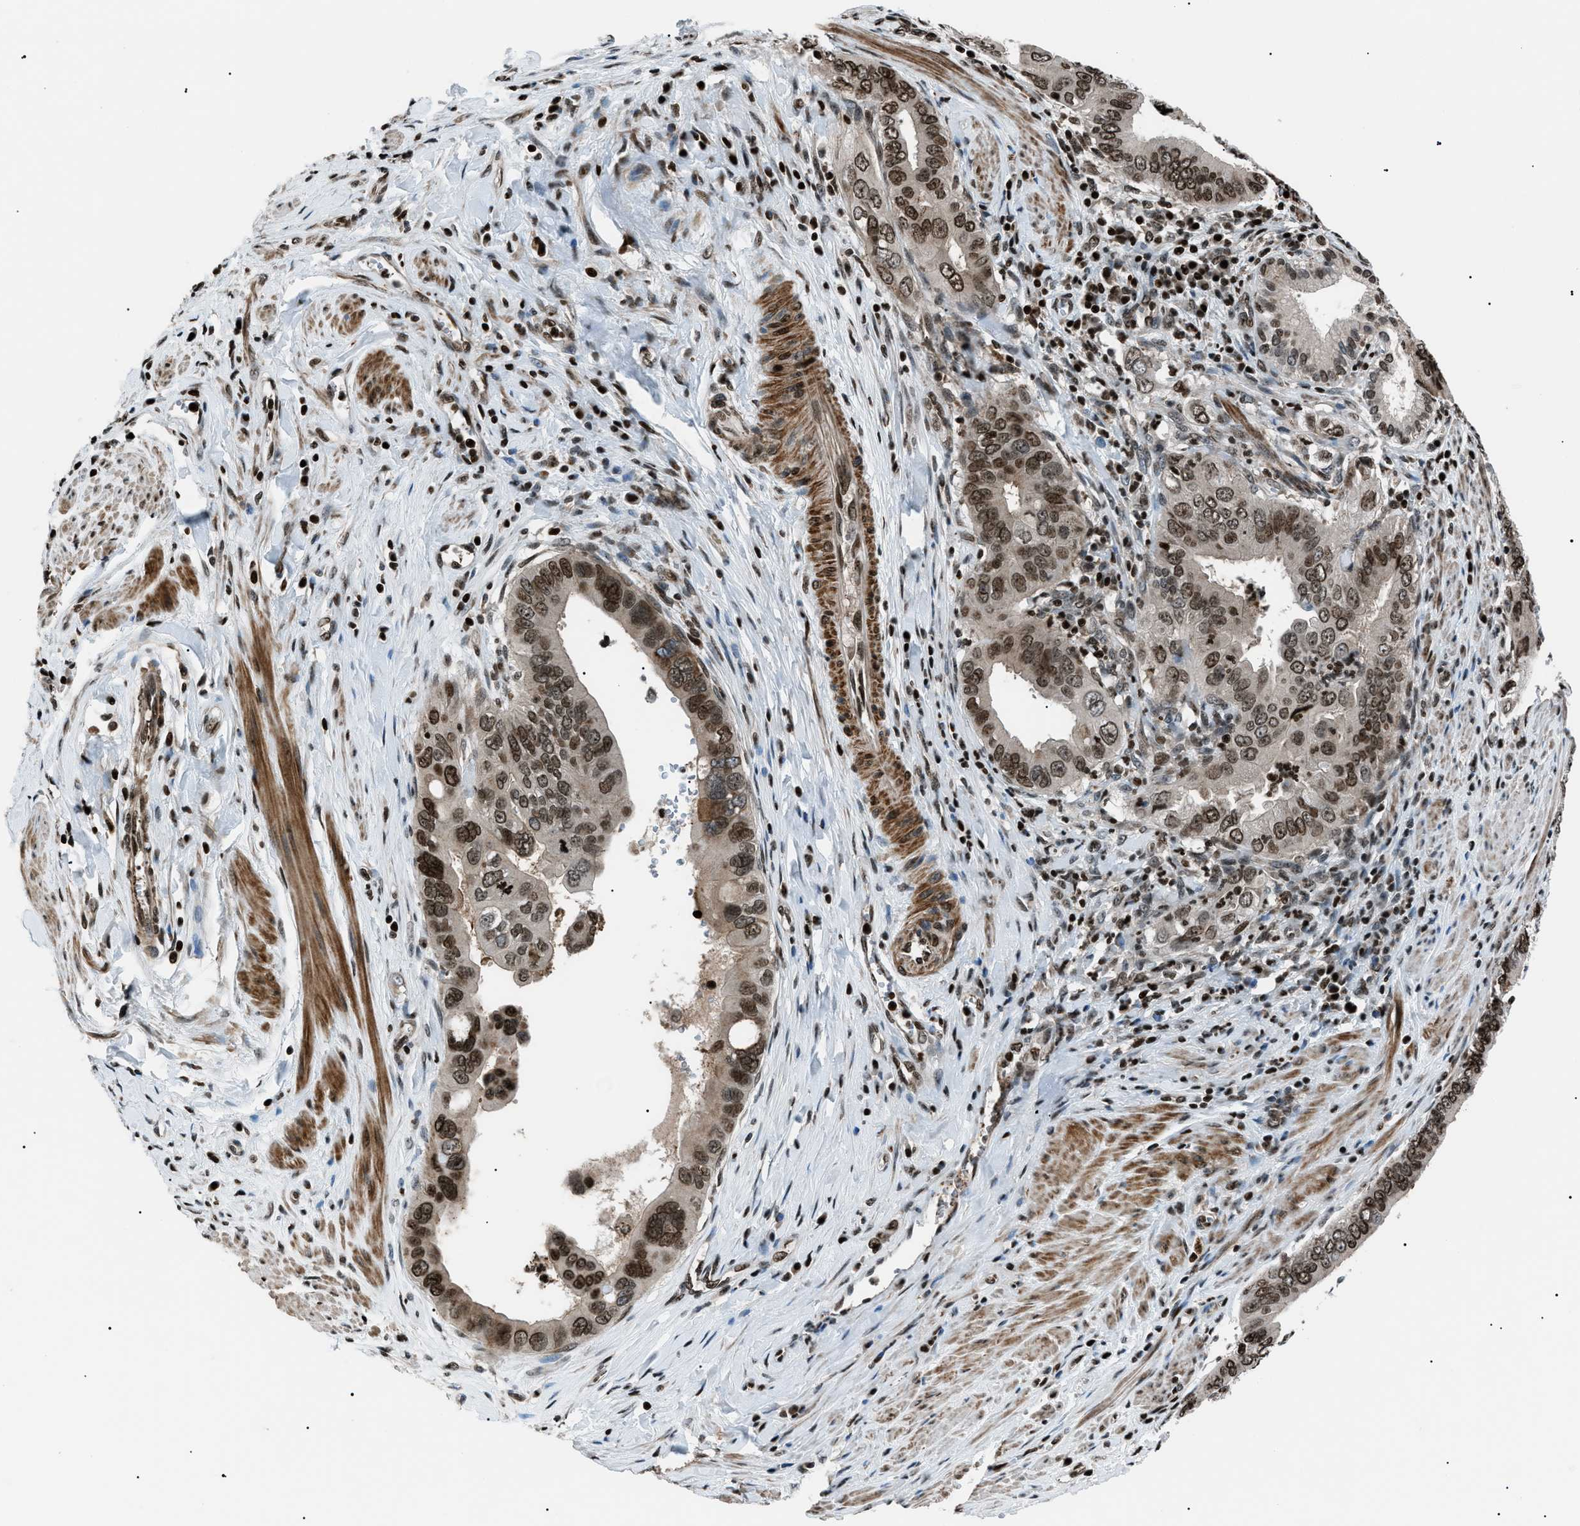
{"staining": {"intensity": "moderate", "quantity": ">75%", "location": "nuclear"}, "tissue": "pancreatic cancer", "cell_type": "Tumor cells", "image_type": "cancer", "snomed": [{"axis": "morphology", "description": "Normal tissue, NOS"}, {"axis": "topography", "description": "Lymph node"}], "caption": "DAB (3,3'-diaminobenzidine) immunohistochemical staining of human pancreatic cancer demonstrates moderate nuclear protein positivity in about >75% of tumor cells. The staining was performed using DAB, with brown indicating positive protein expression. Nuclei are stained blue with hematoxylin.", "gene": "PRKX", "patient": {"sex": "male", "age": 50}}